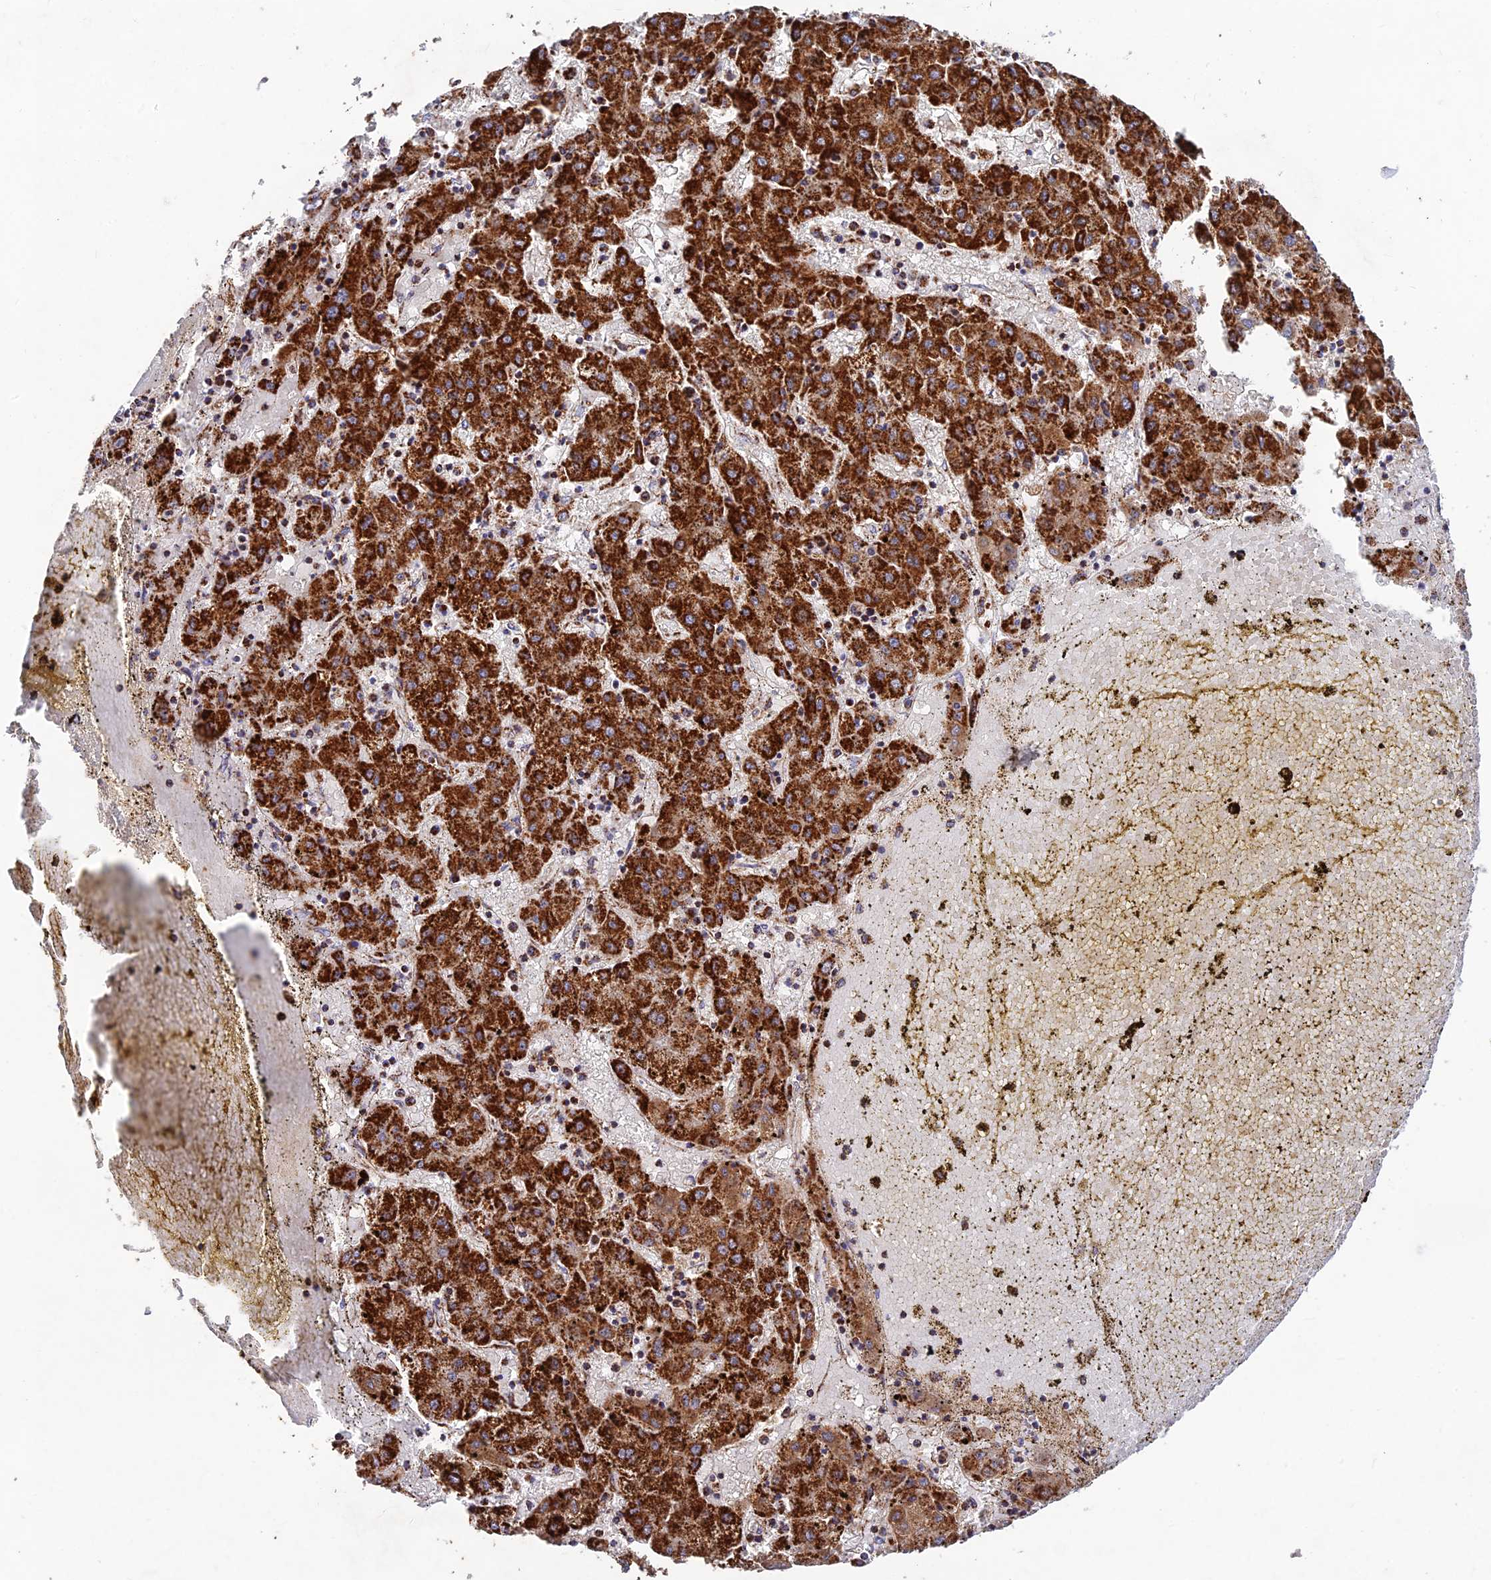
{"staining": {"intensity": "strong", "quantity": ">75%", "location": "cytoplasmic/membranous"}, "tissue": "liver cancer", "cell_type": "Tumor cells", "image_type": "cancer", "snomed": [{"axis": "morphology", "description": "Carcinoma, Hepatocellular, NOS"}, {"axis": "topography", "description": "Liver"}], "caption": "Immunohistochemistry (IHC) of liver cancer (hepatocellular carcinoma) shows high levels of strong cytoplasmic/membranous staining in approximately >75% of tumor cells.", "gene": "KHDC3L", "patient": {"sex": "male", "age": 72}}